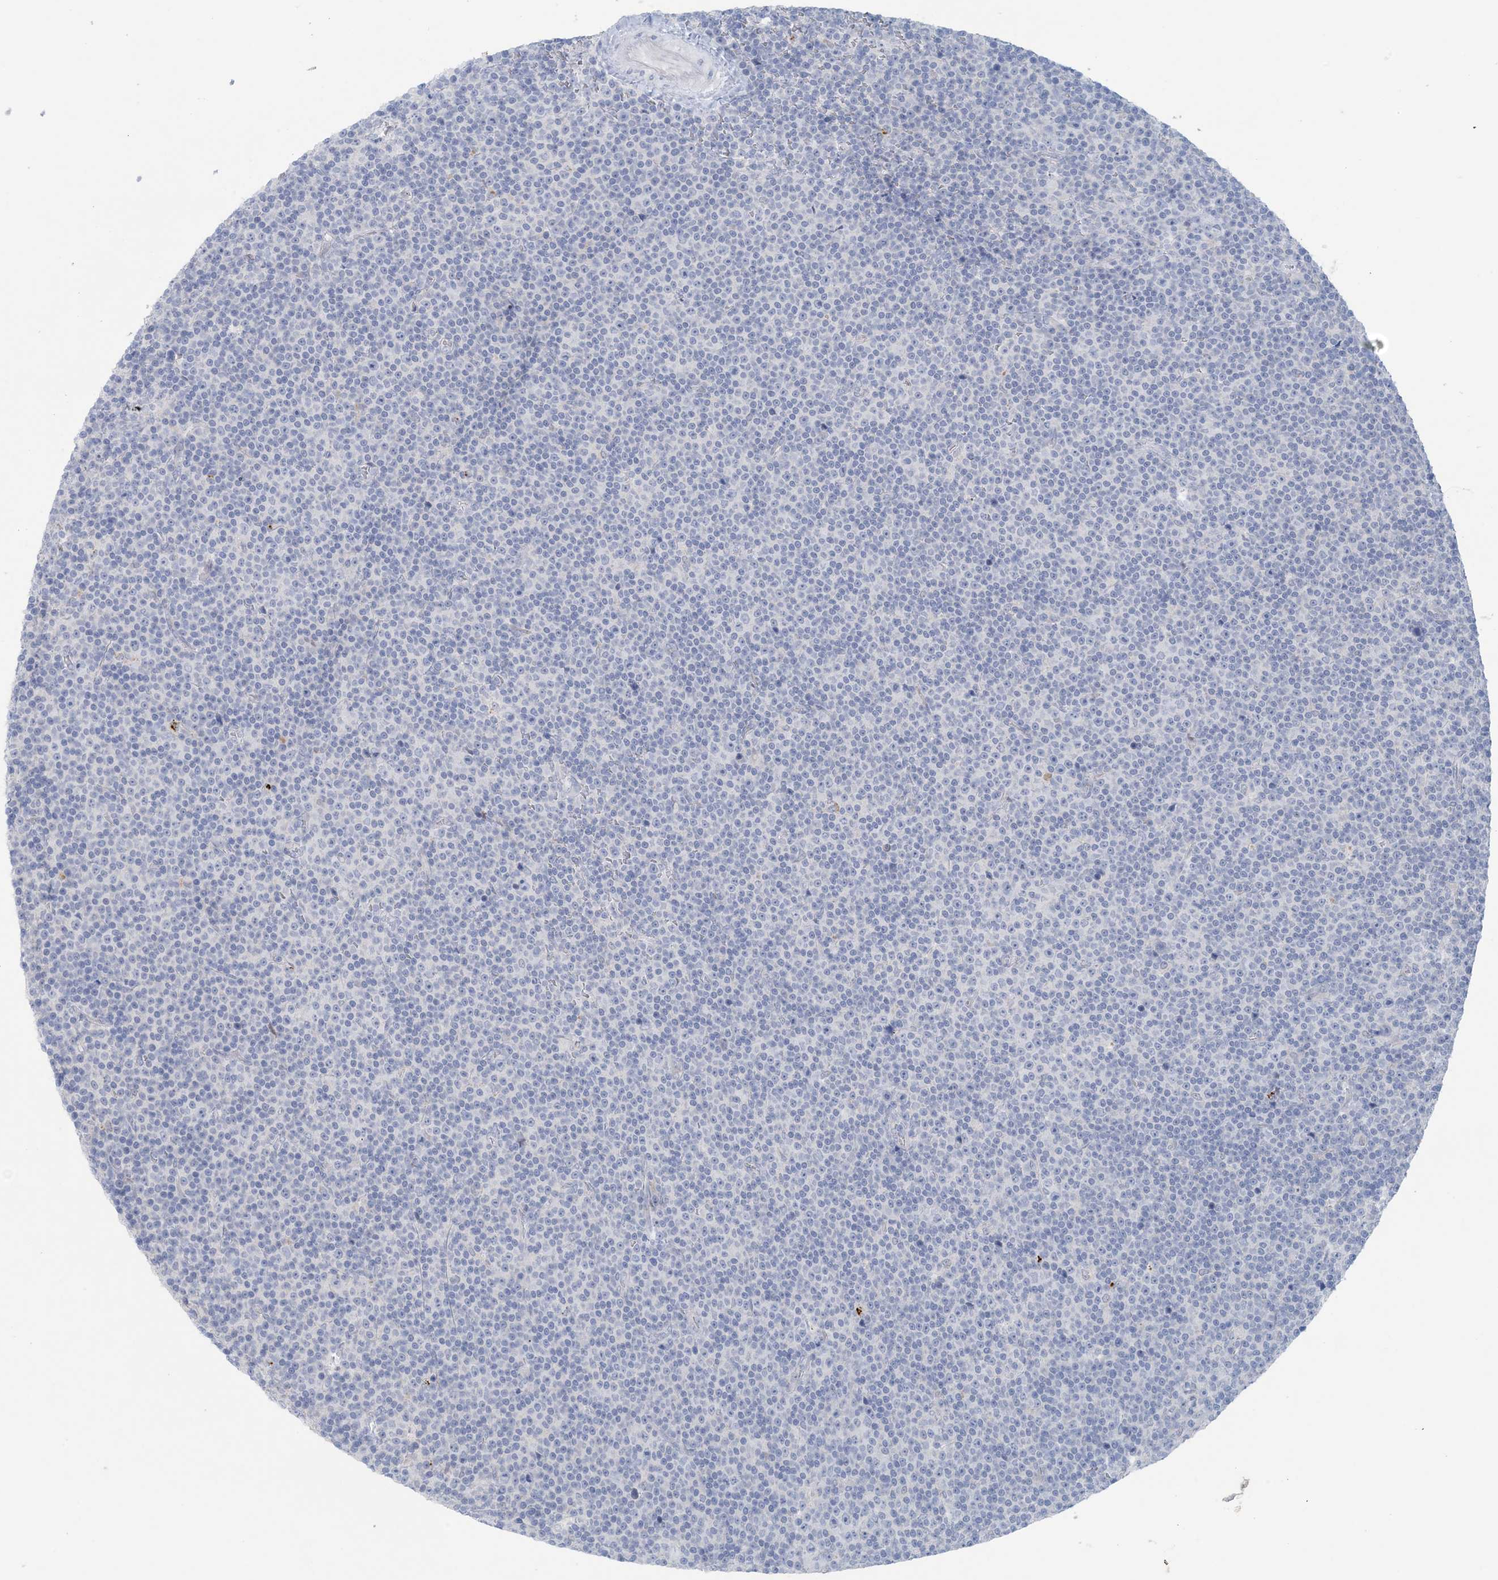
{"staining": {"intensity": "negative", "quantity": "none", "location": "none"}, "tissue": "lymphoma", "cell_type": "Tumor cells", "image_type": "cancer", "snomed": [{"axis": "morphology", "description": "Malignant lymphoma, non-Hodgkin's type, Low grade"}, {"axis": "topography", "description": "Lymph node"}], "caption": "An image of lymphoma stained for a protein displays no brown staining in tumor cells.", "gene": "GABRG1", "patient": {"sex": "female", "age": 67}}